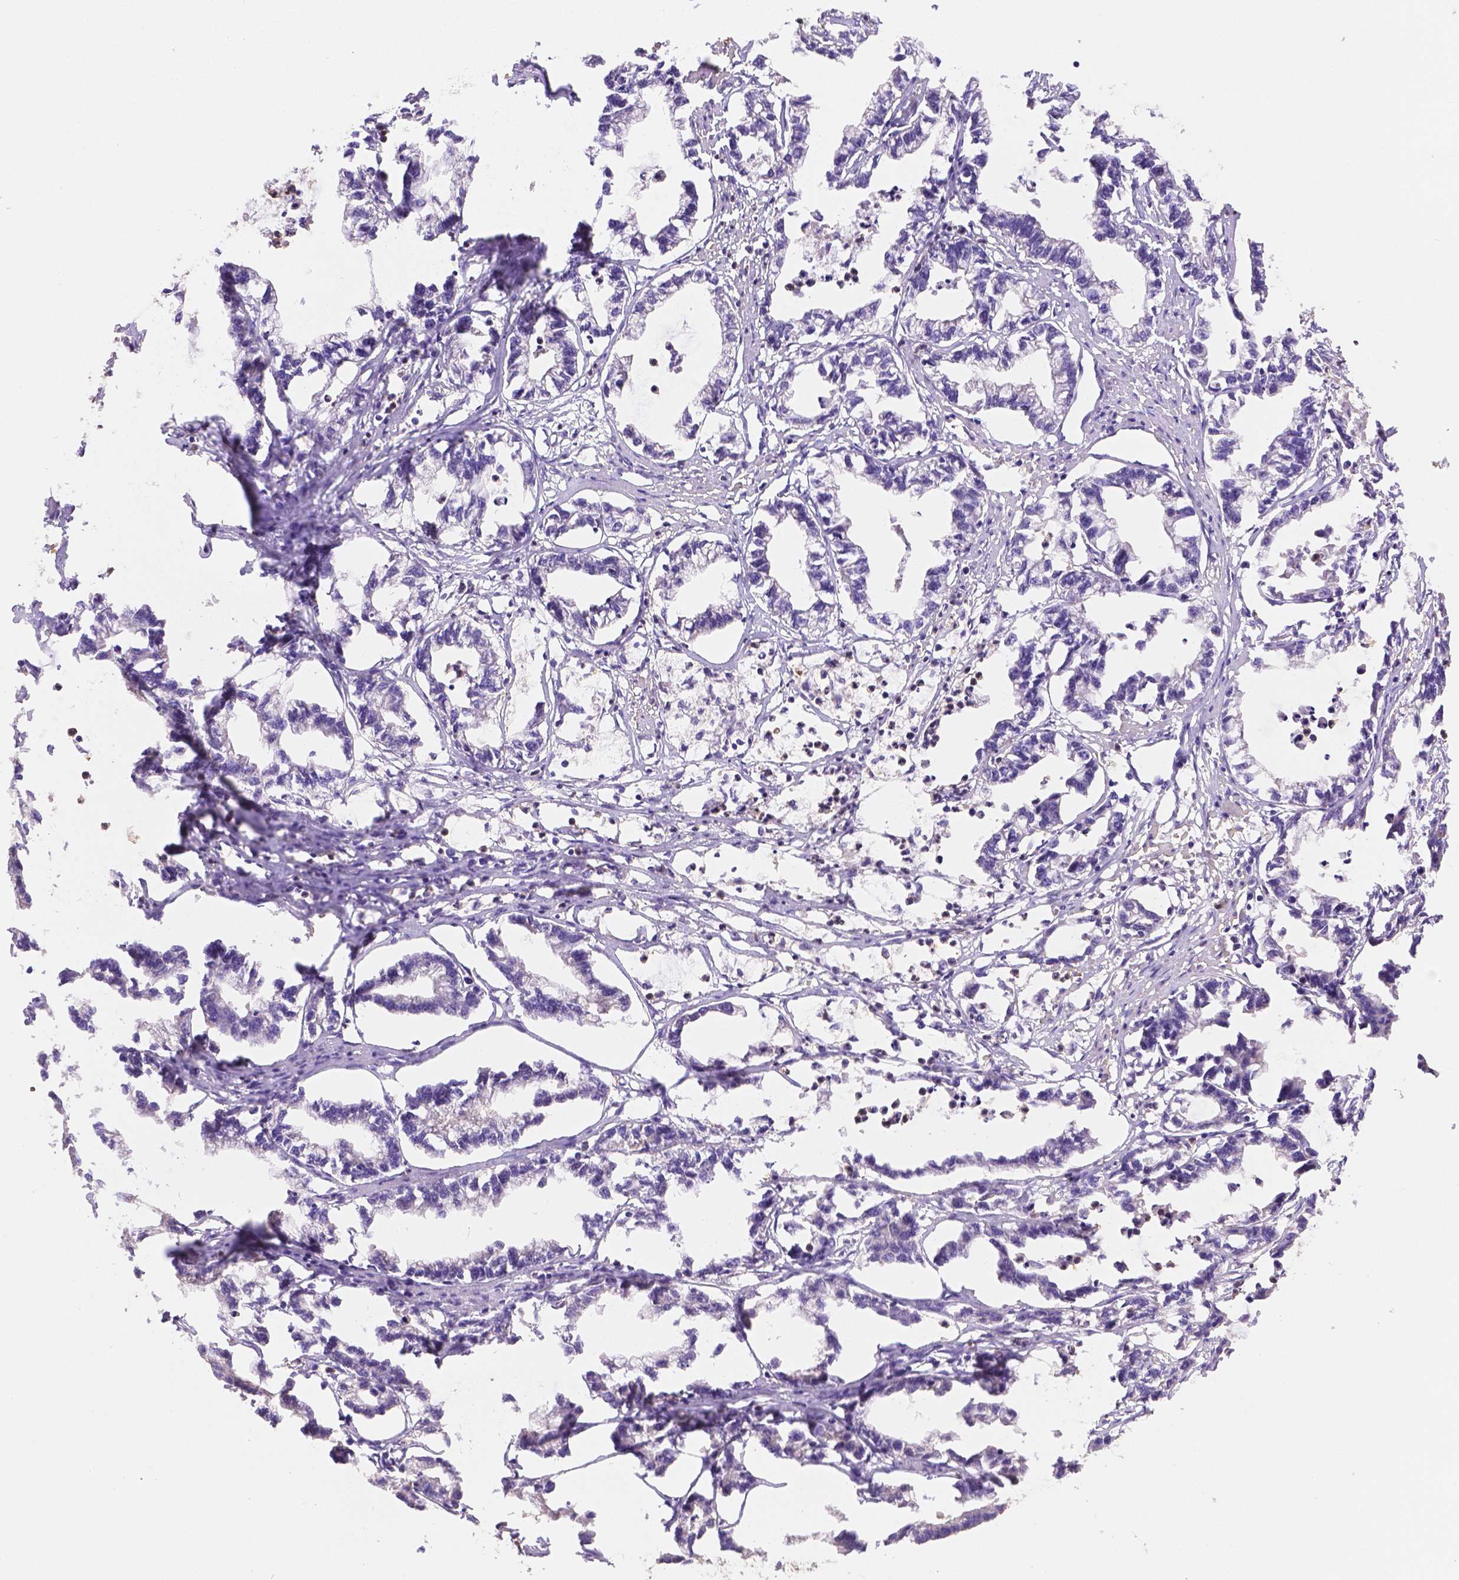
{"staining": {"intensity": "negative", "quantity": "none", "location": "none"}, "tissue": "stomach cancer", "cell_type": "Tumor cells", "image_type": "cancer", "snomed": [{"axis": "morphology", "description": "Adenocarcinoma, NOS"}, {"axis": "topography", "description": "Stomach"}], "caption": "This is an immunohistochemistry histopathology image of stomach cancer (adenocarcinoma). There is no expression in tumor cells.", "gene": "NXPE2", "patient": {"sex": "male", "age": 83}}